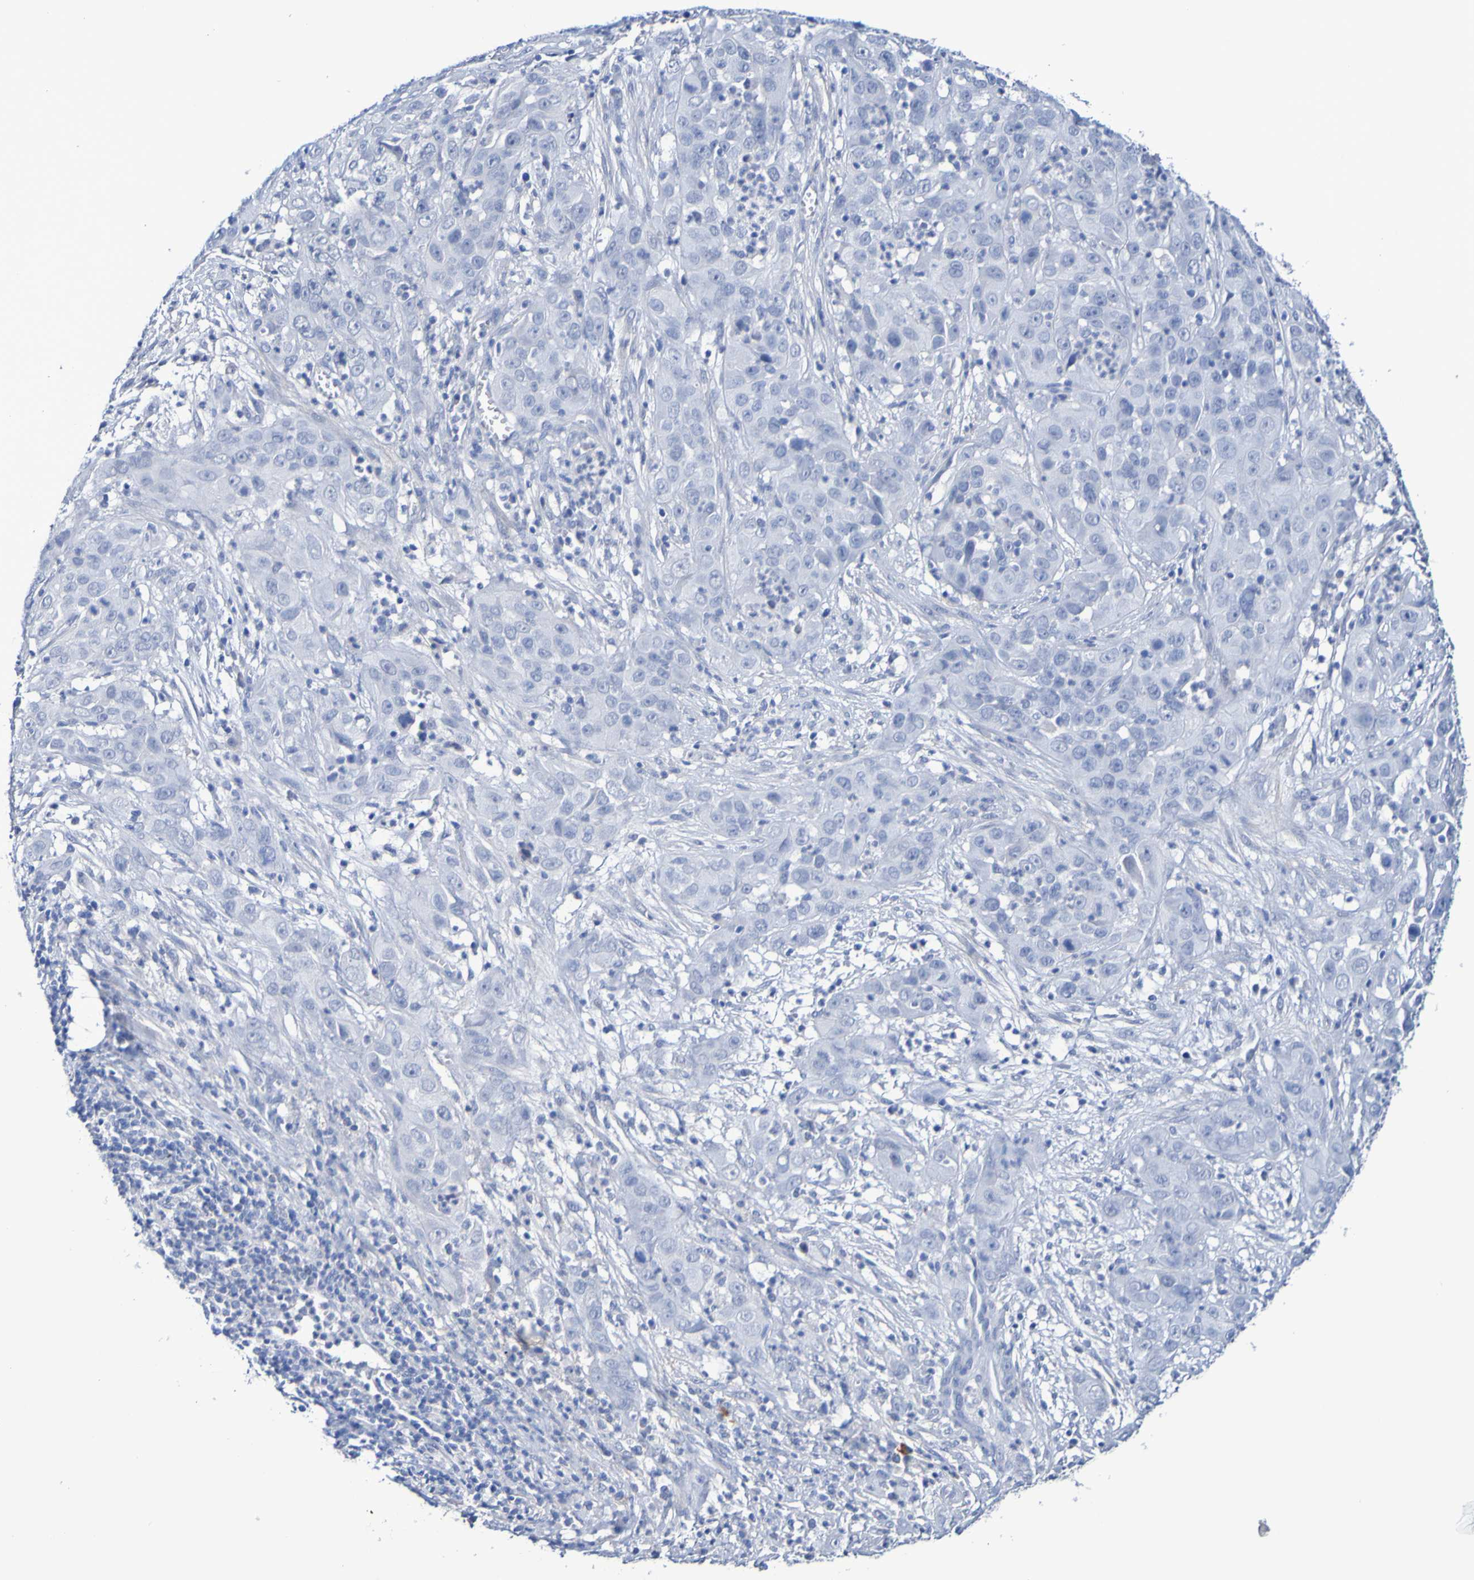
{"staining": {"intensity": "negative", "quantity": "none", "location": "none"}, "tissue": "cervical cancer", "cell_type": "Tumor cells", "image_type": "cancer", "snomed": [{"axis": "morphology", "description": "Squamous cell carcinoma, NOS"}, {"axis": "topography", "description": "Cervix"}], "caption": "Tumor cells are negative for brown protein staining in cervical cancer (squamous cell carcinoma).", "gene": "SGCB", "patient": {"sex": "female", "age": 32}}